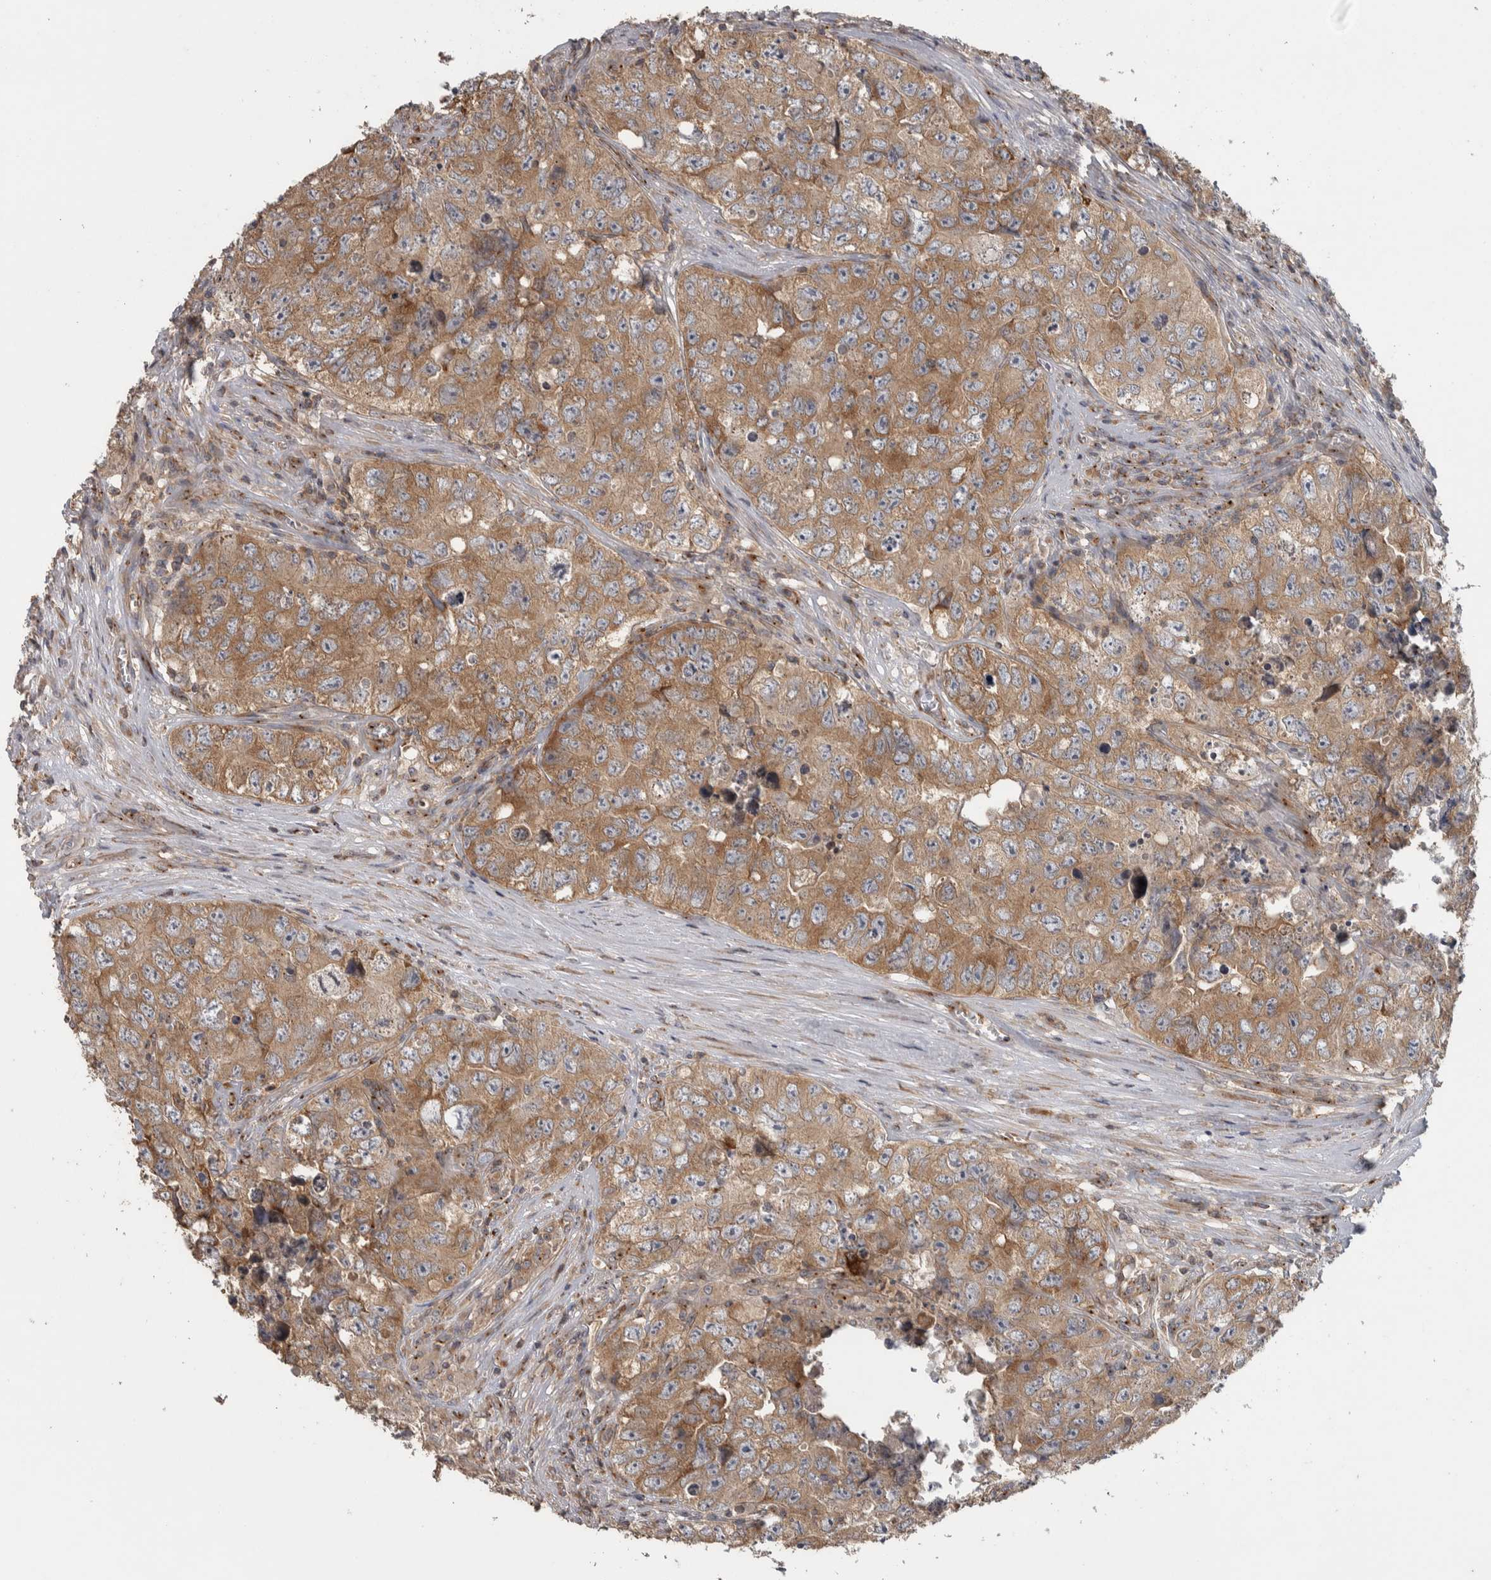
{"staining": {"intensity": "moderate", "quantity": ">75%", "location": "cytoplasmic/membranous"}, "tissue": "testis cancer", "cell_type": "Tumor cells", "image_type": "cancer", "snomed": [{"axis": "morphology", "description": "Seminoma, NOS"}, {"axis": "morphology", "description": "Carcinoma, Embryonal, NOS"}, {"axis": "topography", "description": "Testis"}], "caption": "The immunohistochemical stain highlights moderate cytoplasmic/membranous staining in tumor cells of testis cancer (seminoma) tissue.", "gene": "IFRD1", "patient": {"sex": "male", "age": 43}}